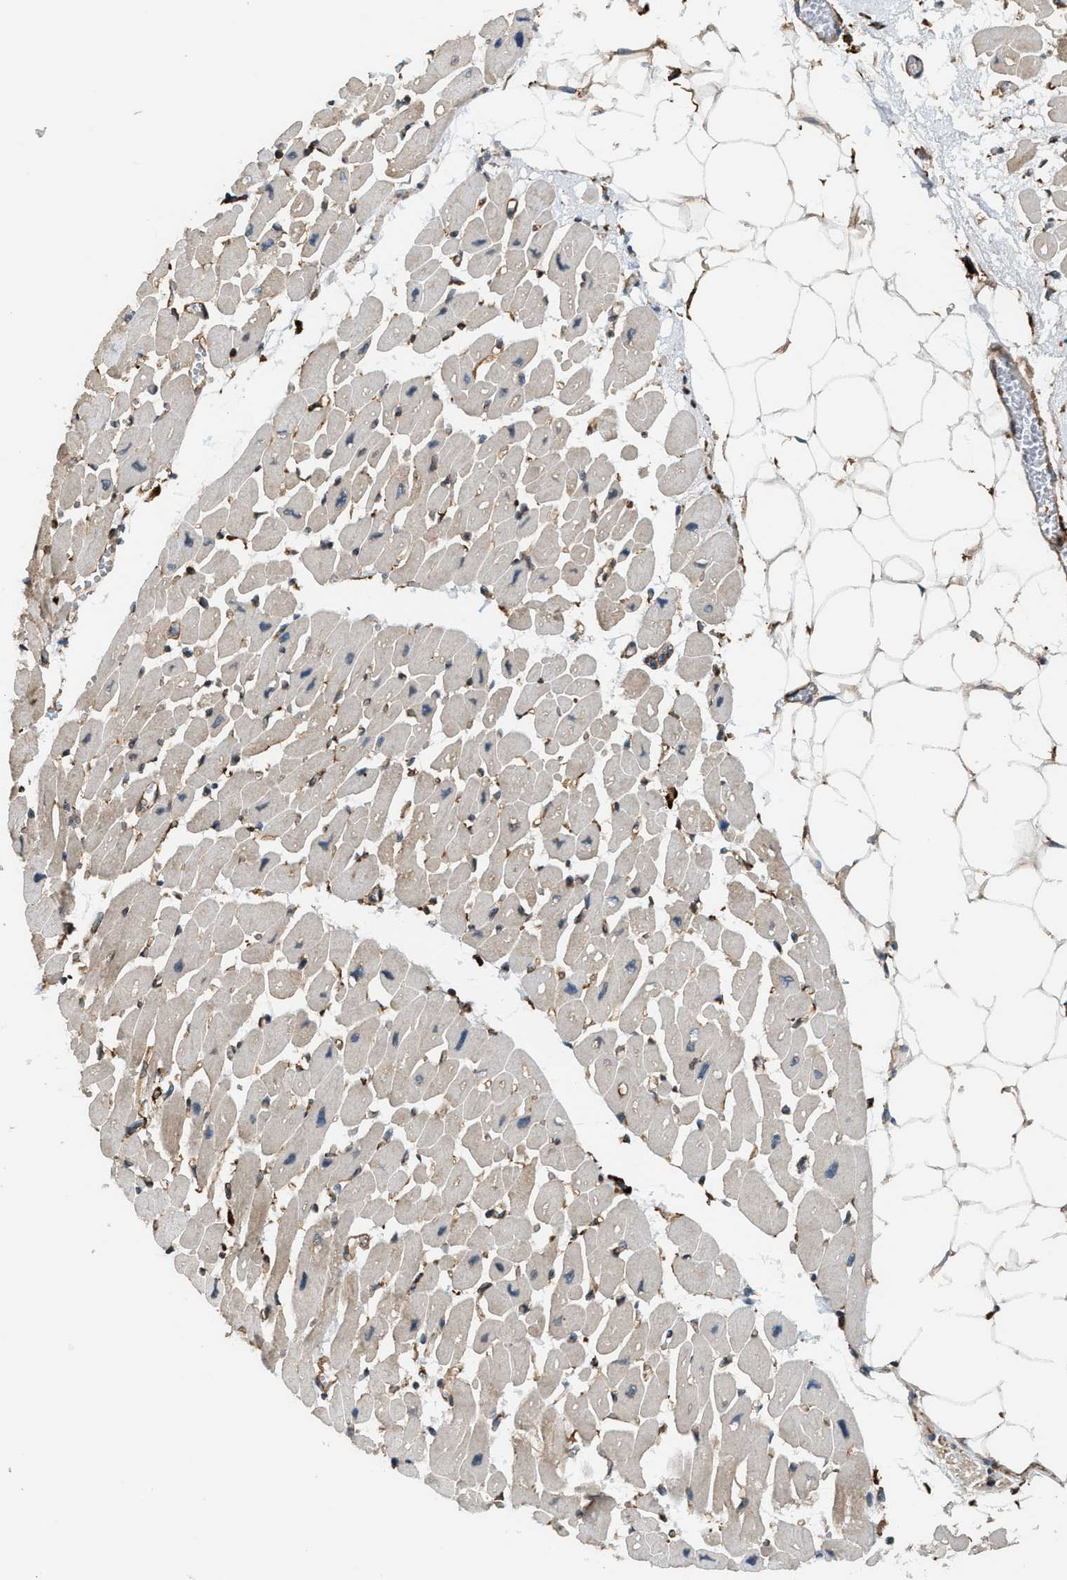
{"staining": {"intensity": "weak", "quantity": "<25%", "location": "cytoplasmic/membranous"}, "tissue": "heart muscle", "cell_type": "Cardiomyocytes", "image_type": "normal", "snomed": [{"axis": "morphology", "description": "Normal tissue, NOS"}, {"axis": "topography", "description": "Heart"}], "caption": "Heart muscle was stained to show a protein in brown. There is no significant positivity in cardiomyocytes.", "gene": "BAIAP2L1", "patient": {"sex": "female", "age": 54}}